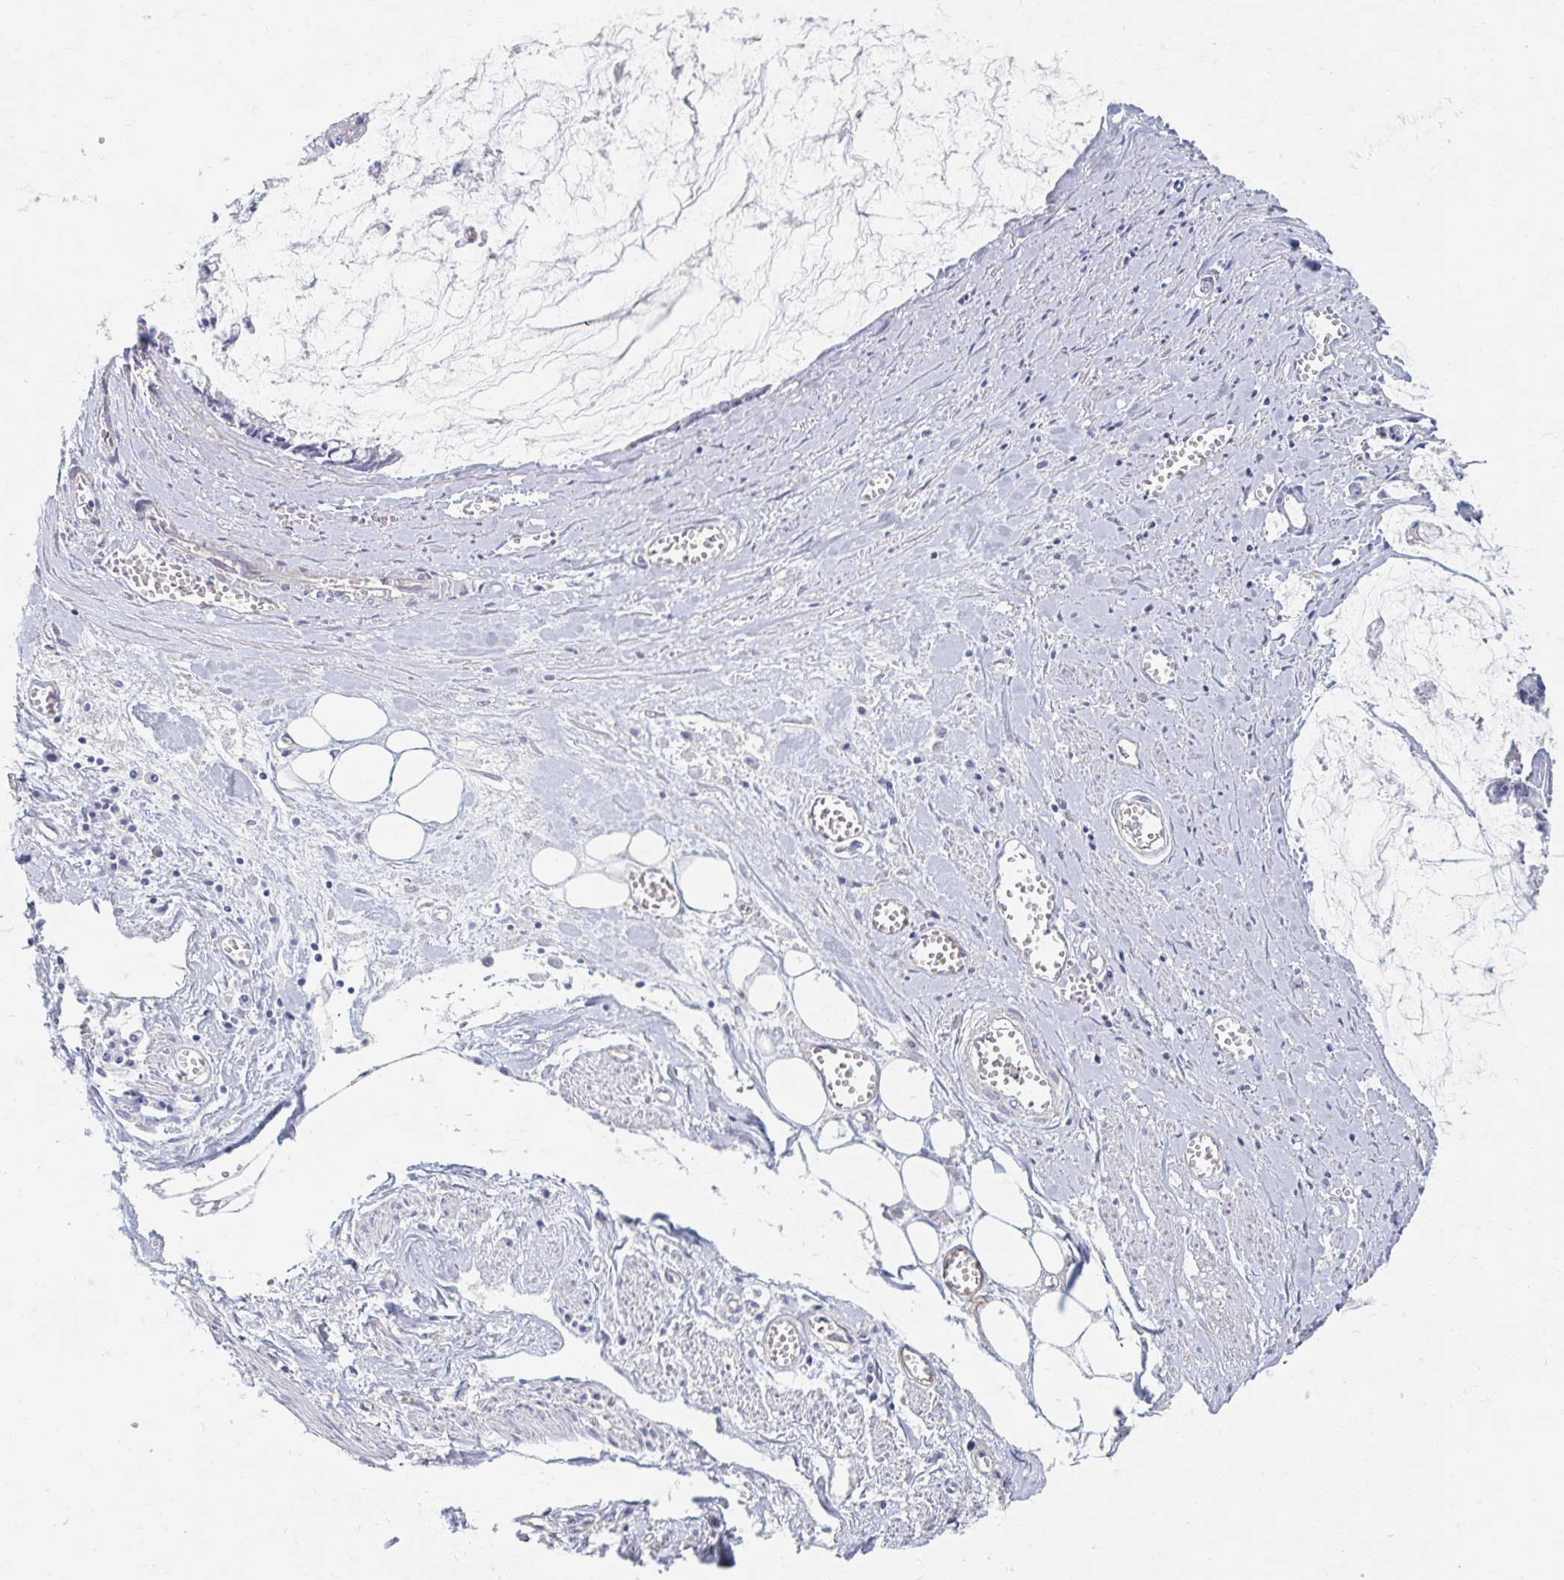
{"staining": {"intensity": "negative", "quantity": "none", "location": "none"}, "tissue": "ovarian cancer", "cell_type": "Tumor cells", "image_type": "cancer", "snomed": [{"axis": "morphology", "description": "Cystadenocarcinoma, mucinous, NOS"}, {"axis": "topography", "description": "Ovary"}], "caption": "Micrograph shows no protein staining in tumor cells of ovarian cancer tissue. (Stains: DAB immunohistochemistry (IHC) with hematoxylin counter stain, Microscopy: brightfield microscopy at high magnification).", "gene": "MYLK2", "patient": {"sex": "female", "age": 90}}